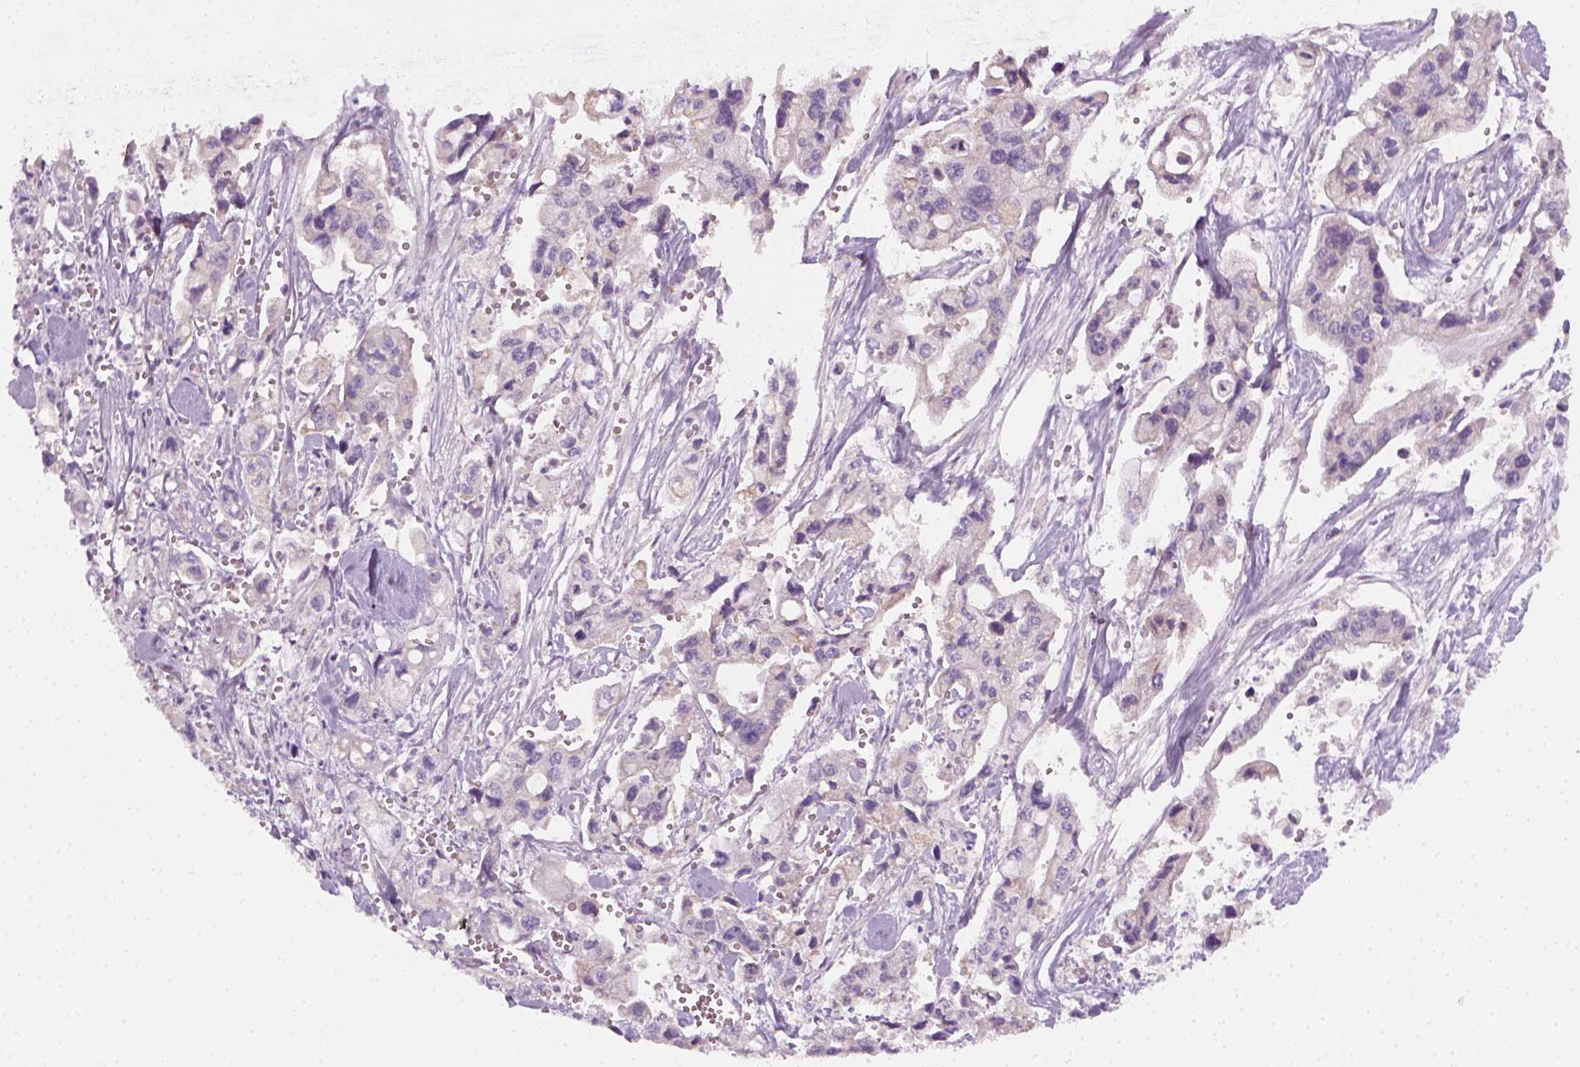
{"staining": {"intensity": "negative", "quantity": "none", "location": "none"}, "tissue": "pancreatic cancer", "cell_type": "Tumor cells", "image_type": "cancer", "snomed": [{"axis": "morphology", "description": "Adenocarcinoma, NOS"}, {"axis": "topography", "description": "Pancreas"}], "caption": "Tumor cells show no significant staining in adenocarcinoma (pancreatic).", "gene": "AWAT2", "patient": {"sex": "male", "age": 70}}